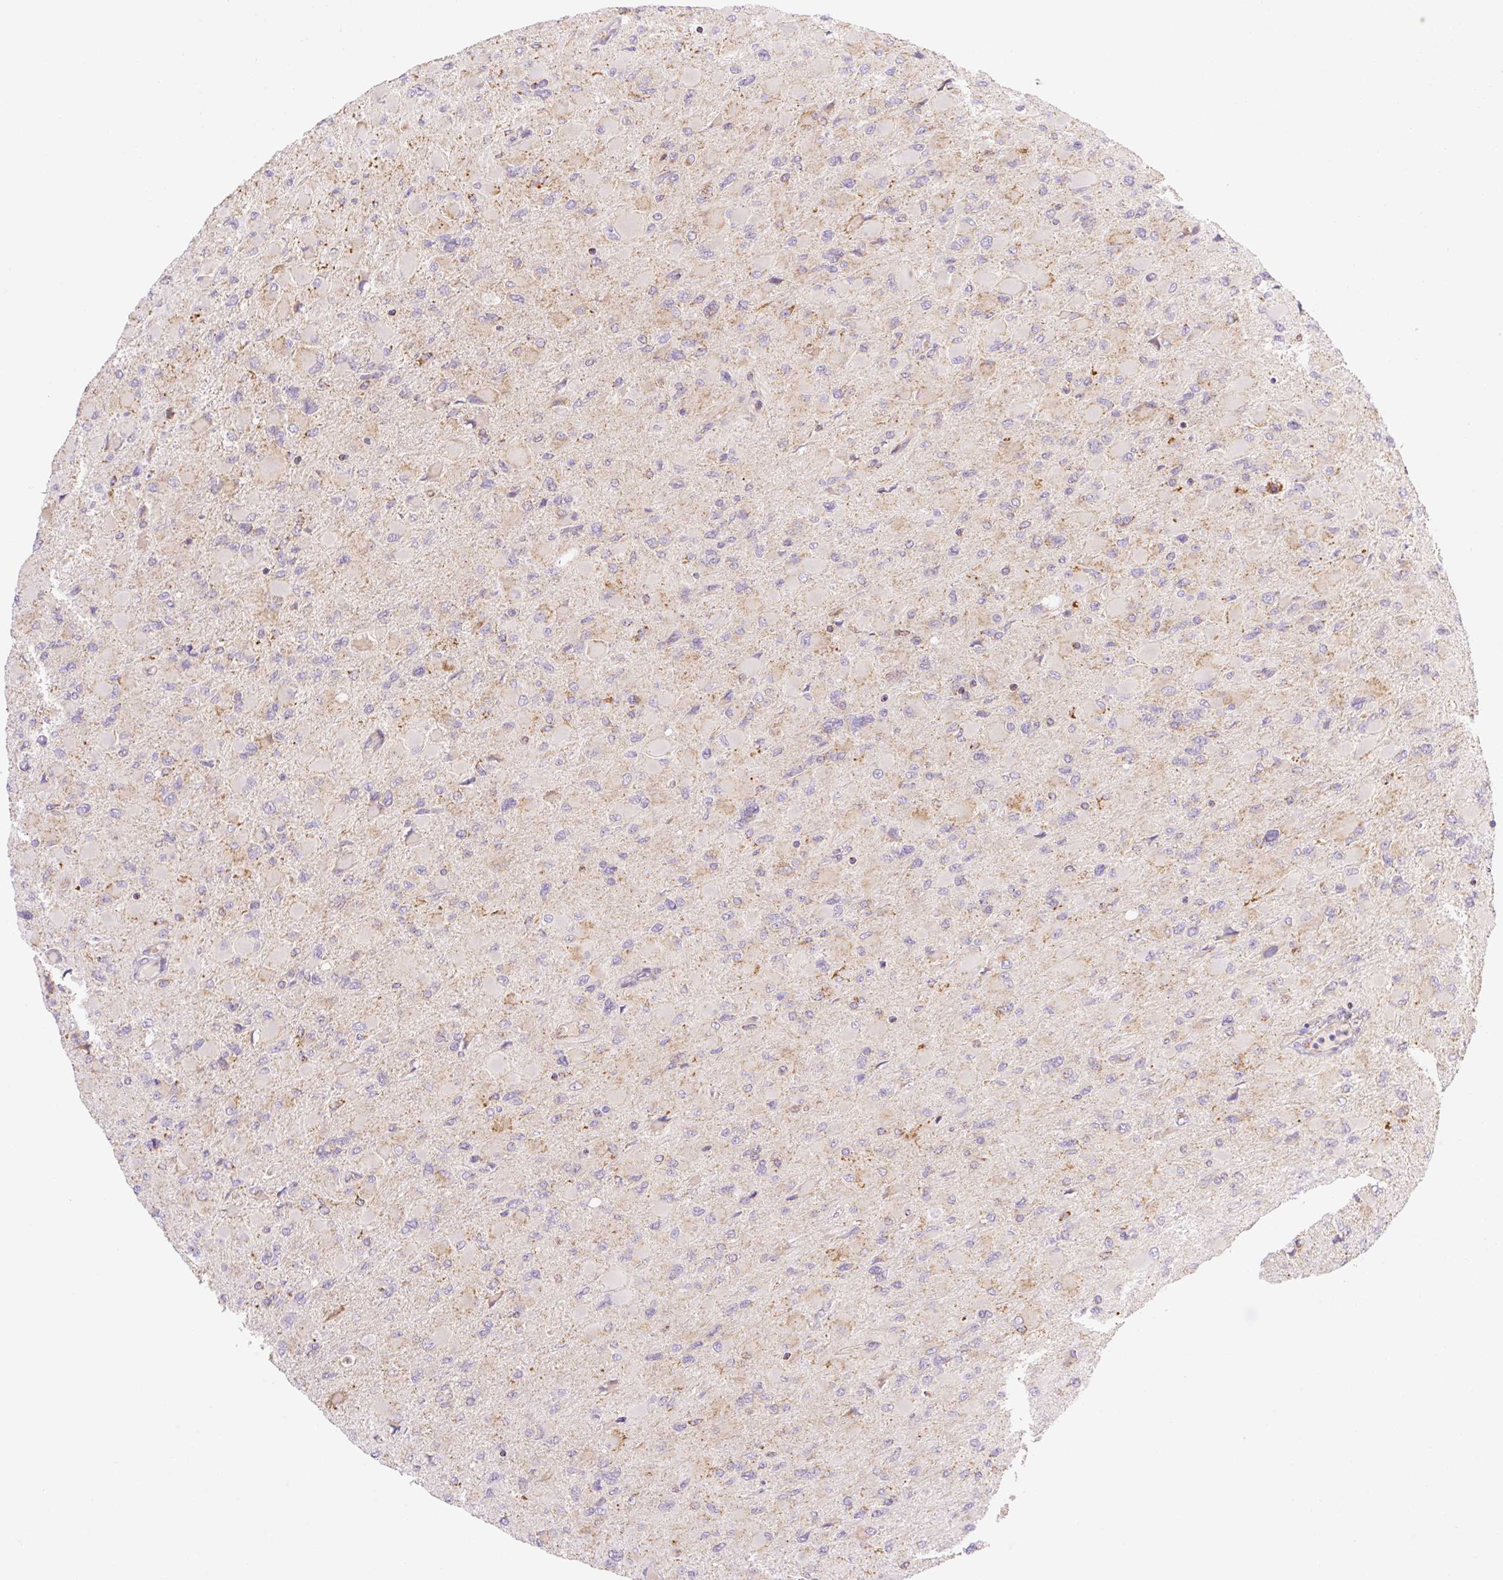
{"staining": {"intensity": "negative", "quantity": "none", "location": "none"}, "tissue": "glioma", "cell_type": "Tumor cells", "image_type": "cancer", "snomed": [{"axis": "morphology", "description": "Glioma, malignant, High grade"}, {"axis": "topography", "description": "Cerebral cortex"}], "caption": "Malignant glioma (high-grade) stained for a protein using IHC reveals no positivity tumor cells.", "gene": "GOSR2", "patient": {"sex": "female", "age": 36}}